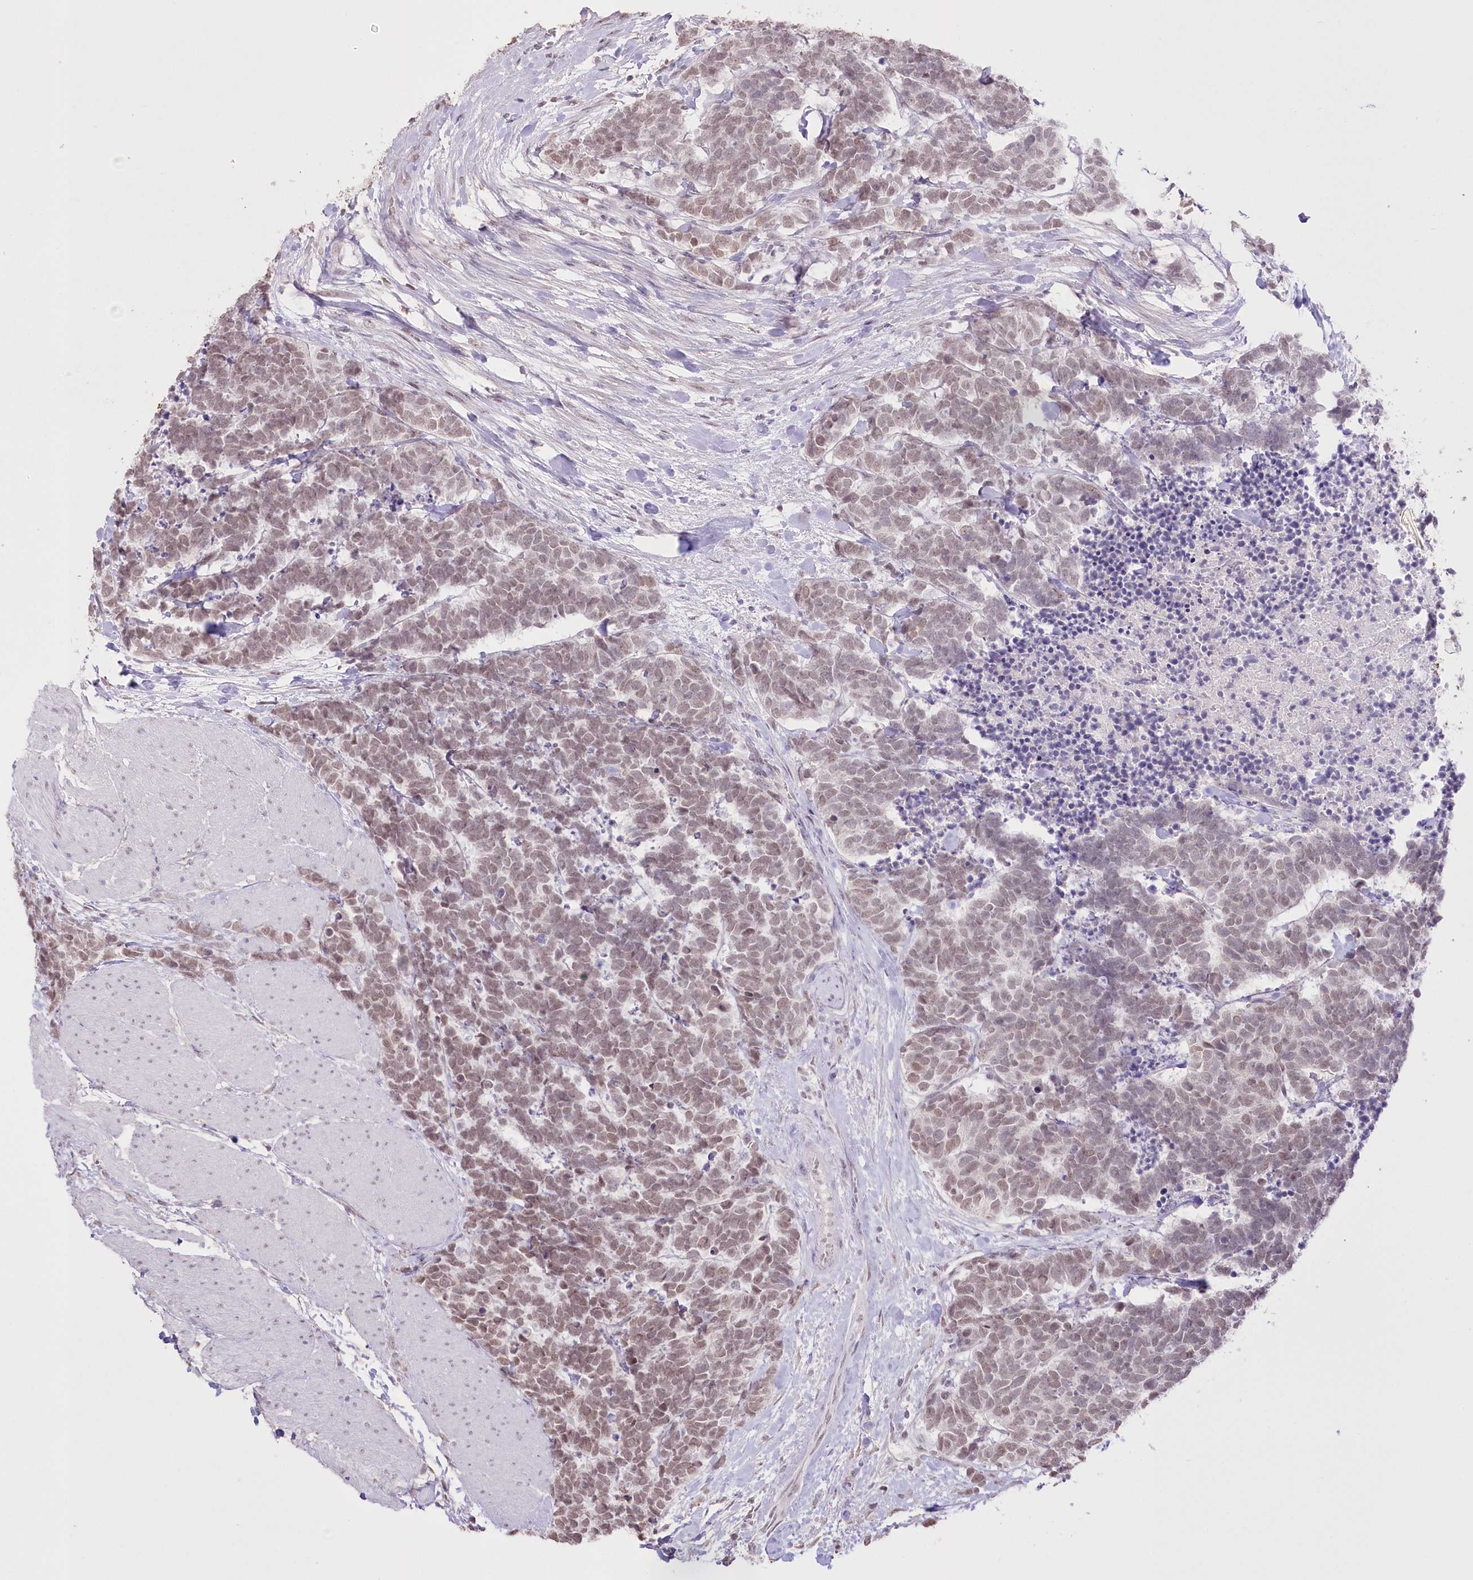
{"staining": {"intensity": "weak", "quantity": ">75%", "location": "nuclear"}, "tissue": "carcinoid", "cell_type": "Tumor cells", "image_type": "cancer", "snomed": [{"axis": "morphology", "description": "Carcinoma, NOS"}, {"axis": "morphology", "description": "Carcinoid, malignant, NOS"}, {"axis": "topography", "description": "Urinary bladder"}], "caption": "Carcinoid (malignant) stained with a protein marker displays weak staining in tumor cells.", "gene": "SLC39A10", "patient": {"sex": "male", "age": 57}}